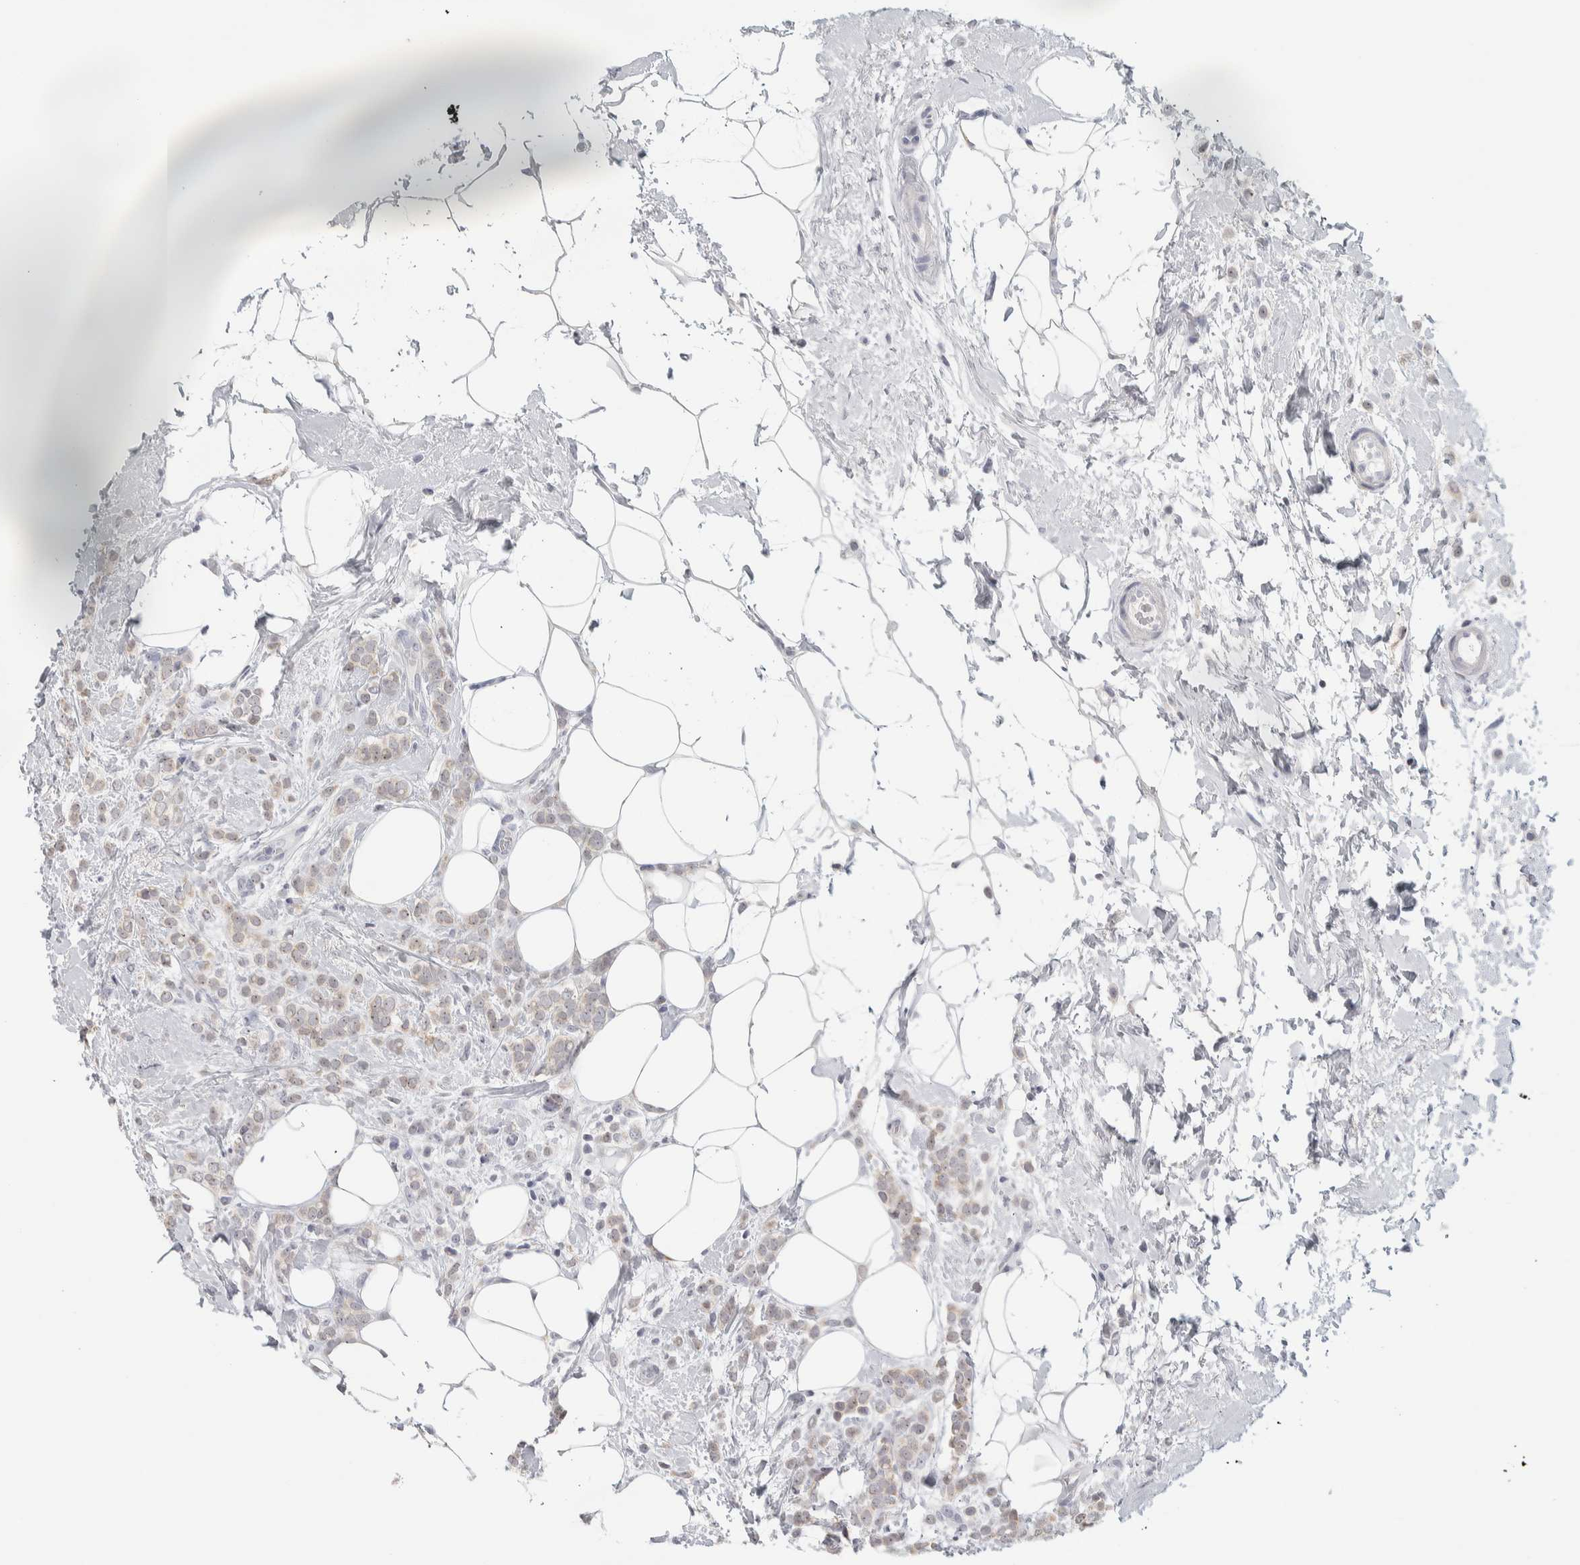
{"staining": {"intensity": "moderate", "quantity": "<25%", "location": "cytoplasmic/membranous,nuclear"}, "tissue": "breast cancer", "cell_type": "Tumor cells", "image_type": "cancer", "snomed": [{"axis": "morphology", "description": "Lobular carcinoma"}, {"axis": "topography", "description": "Breast"}], "caption": "Moderate cytoplasmic/membranous and nuclear protein staining is present in approximately <25% of tumor cells in lobular carcinoma (breast).", "gene": "DCXR", "patient": {"sex": "female", "age": 50}}